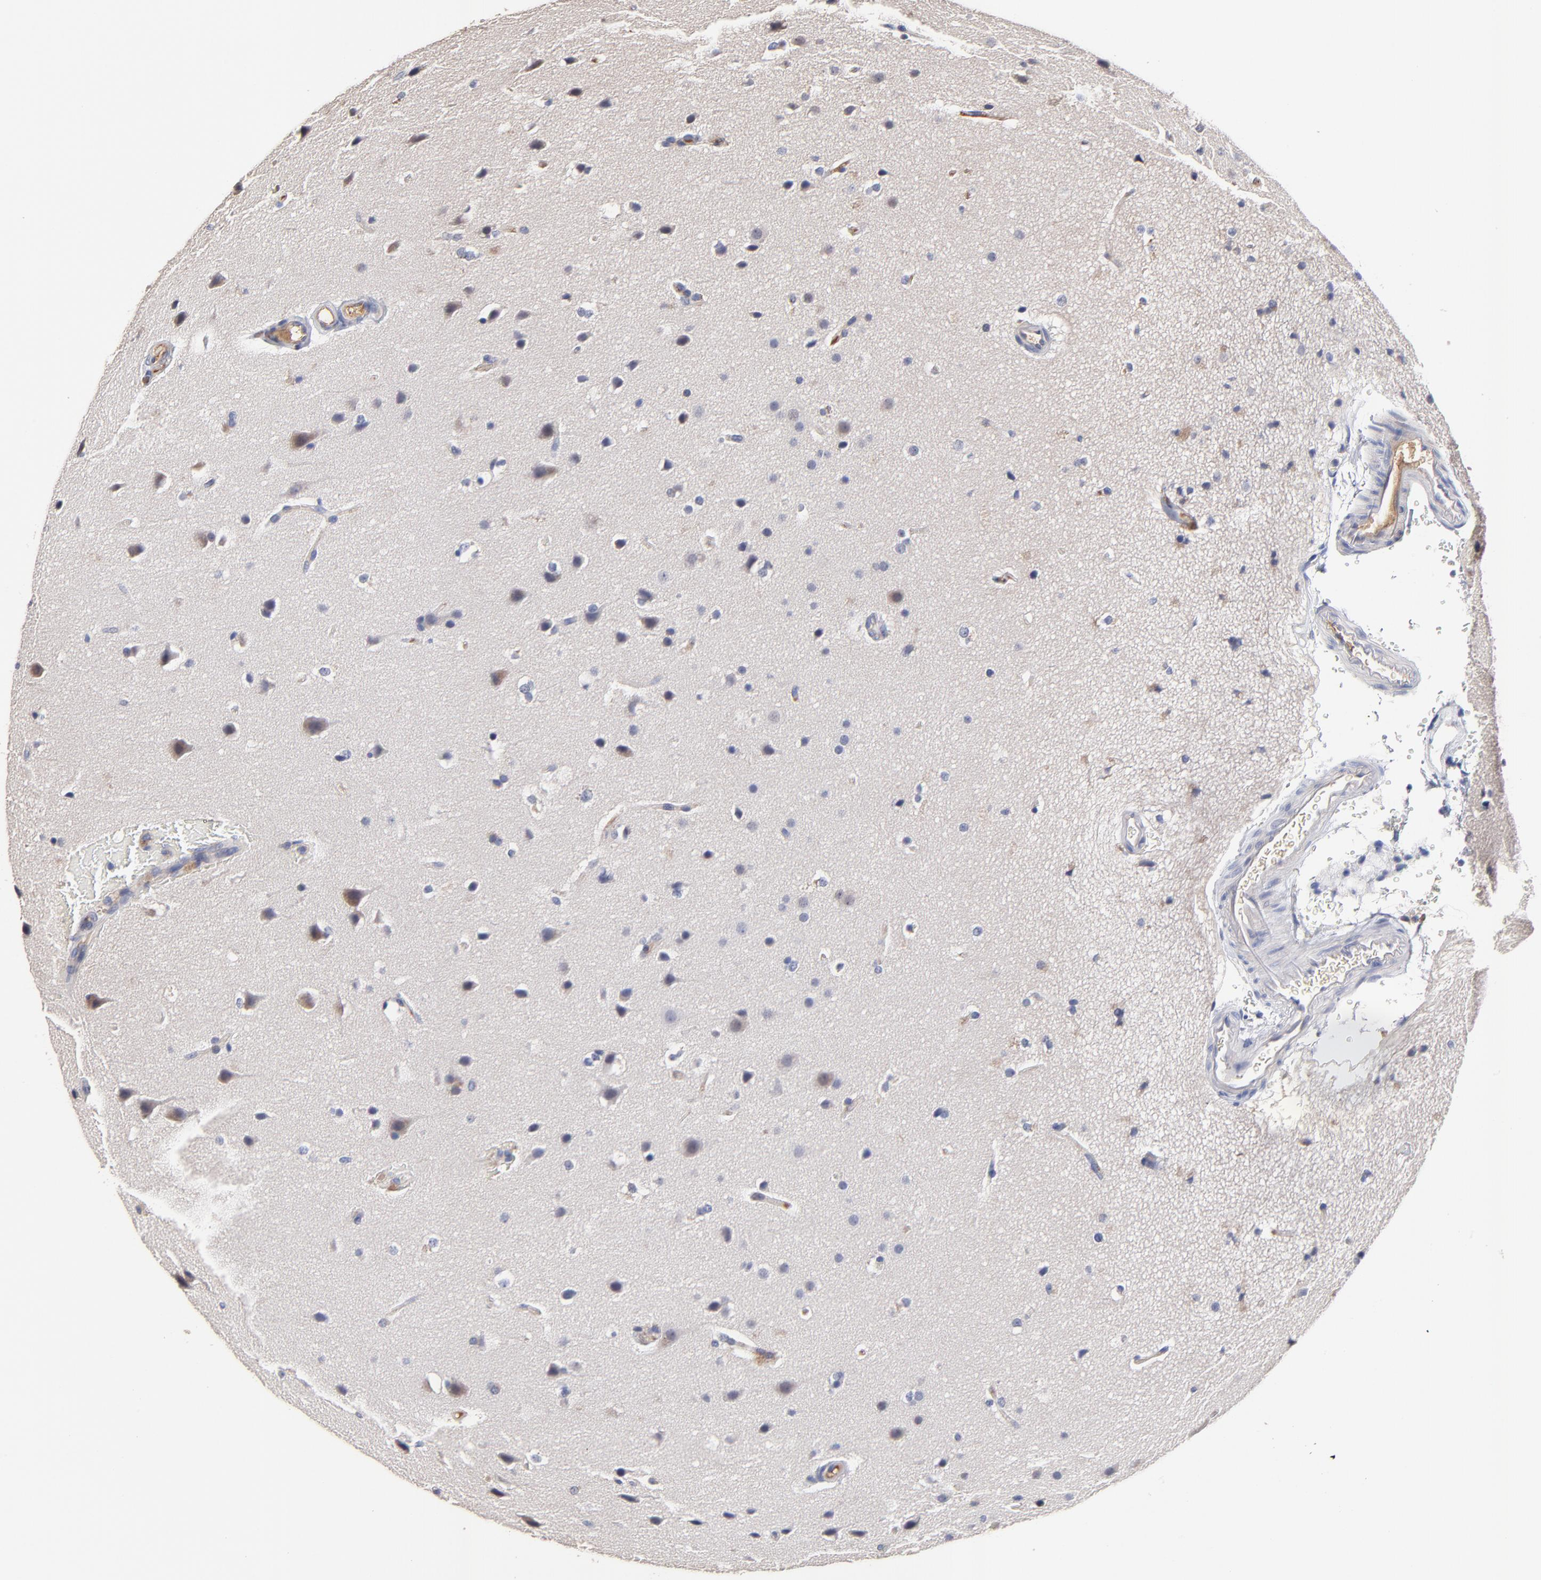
{"staining": {"intensity": "weak", "quantity": "<25%", "location": "nuclear"}, "tissue": "glioma", "cell_type": "Tumor cells", "image_type": "cancer", "snomed": [{"axis": "morphology", "description": "Glioma, malignant, Low grade"}, {"axis": "topography", "description": "Cerebral cortex"}], "caption": "The image exhibits no staining of tumor cells in glioma. Nuclei are stained in blue.", "gene": "TRAT1", "patient": {"sex": "female", "age": 47}}